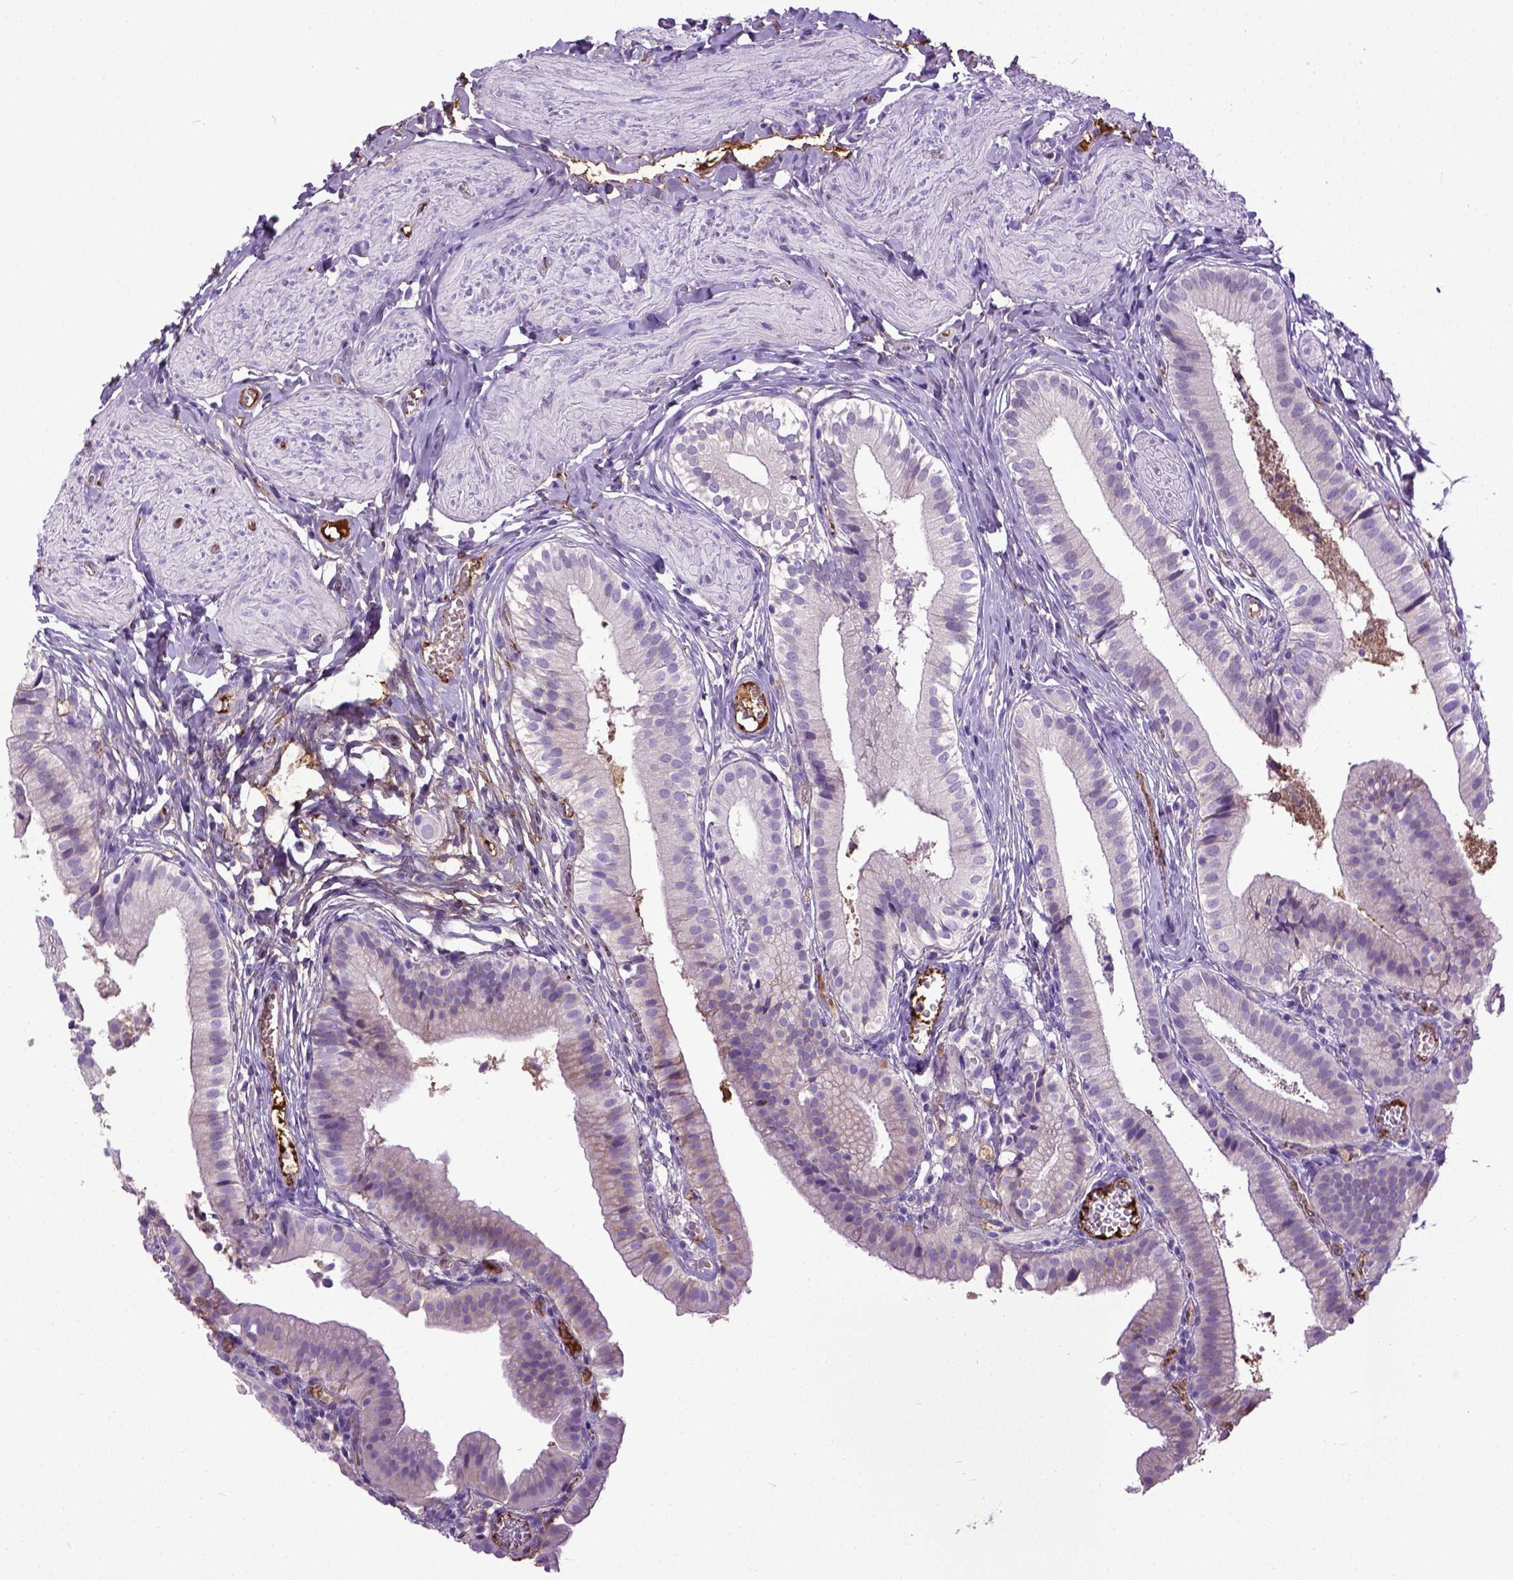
{"staining": {"intensity": "negative", "quantity": "none", "location": "none"}, "tissue": "gallbladder", "cell_type": "Glandular cells", "image_type": "normal", "snomed": [{"axis": "morphology", "description": "Normal tissue, NOS"}, {"axis": "topography", "description": "Gallbladder"}], "caption": "The immunohistochemistry (IHC) micrograph has no significant positivity in glandular cells of gallbladder. (Stains: DAB (3,3'-diaminobenzidine) immunohistochemistry (IHC) with hematoxylin counter stain, Microscopy: brightfield microscopy at high magnification).", "gene": "ADAMTS8", "patient": {"sex": "female", "age": 47}}